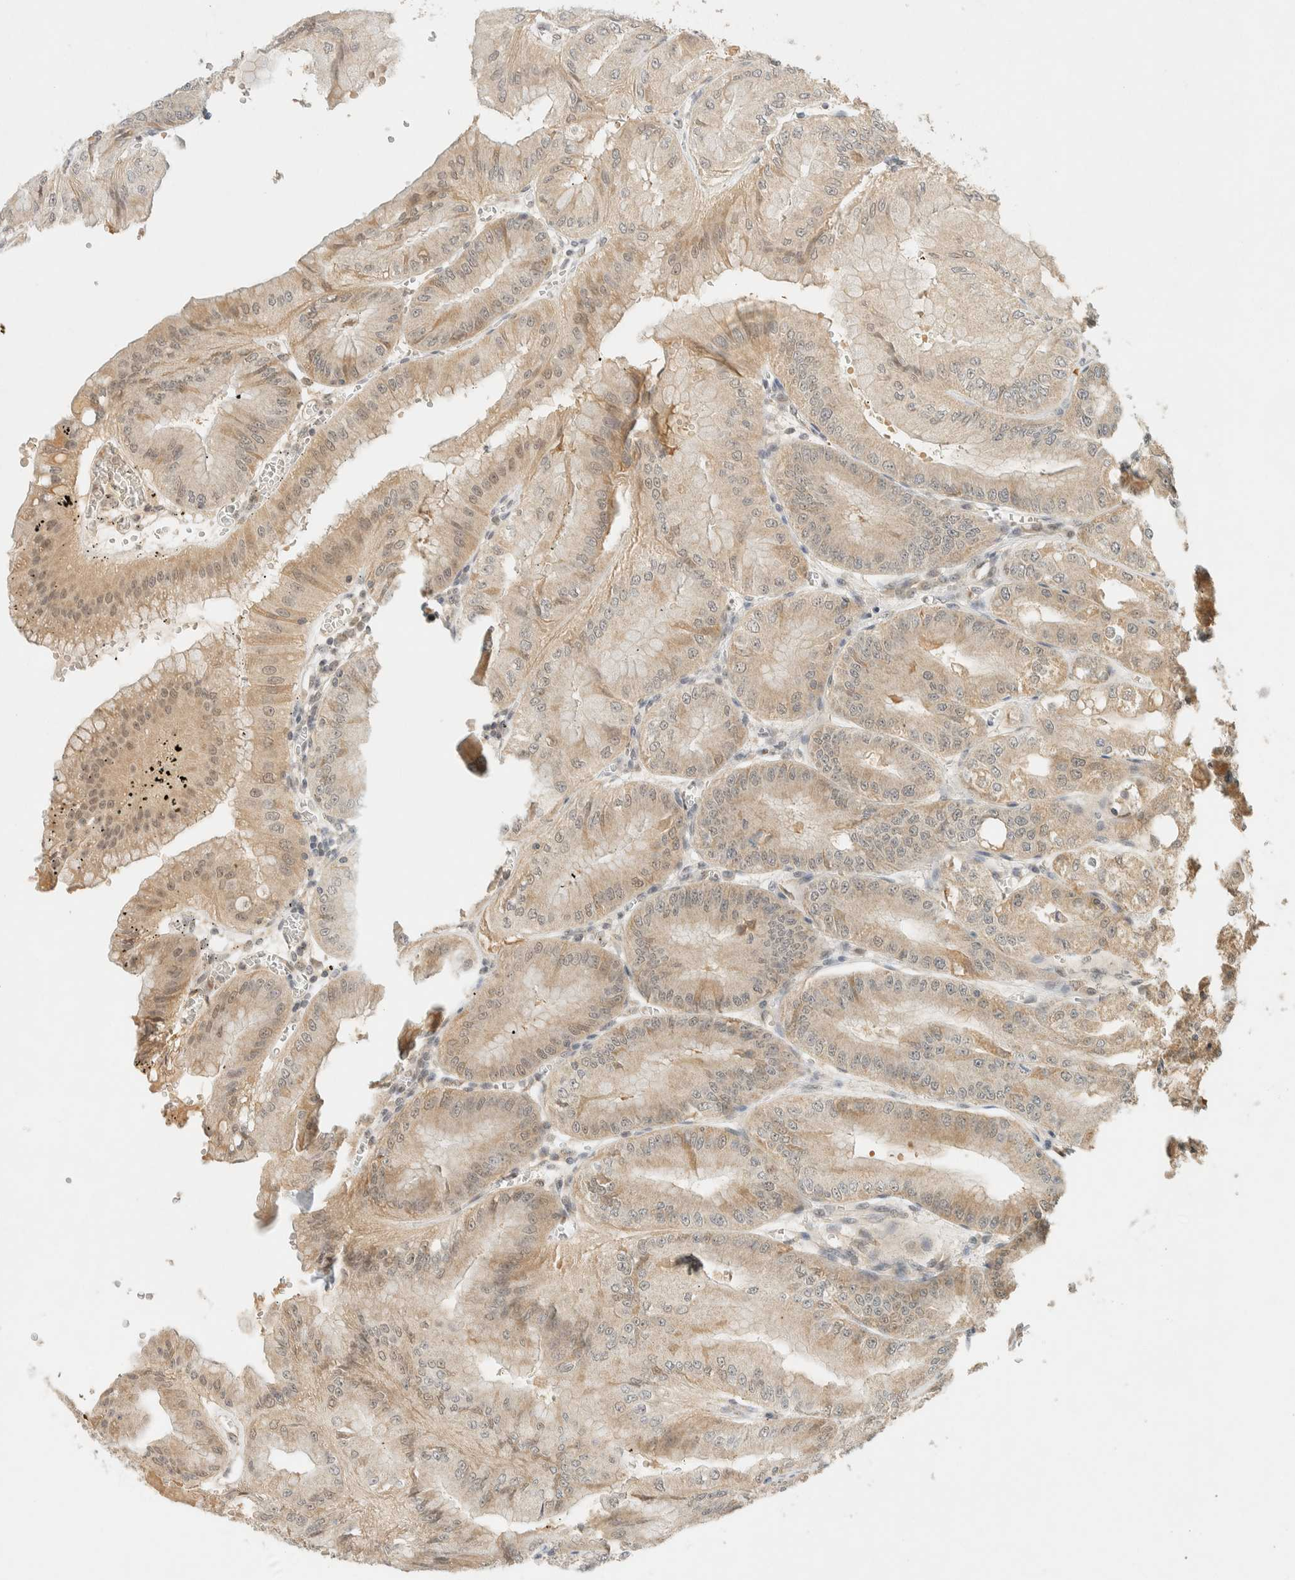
{"staining": {"intensity": "moderate", "quantity": ">75%", "location": "cytoplasmic/membranous"}, "tissue": "stomach", "cell_type": "Glandular cells", "image_type": "normal", "snomed": [{"axis": "morphology", "description": "Normal tissue, NOS"}, {"axis": "topography", "description": "Stomach, lower"}], "caption": "An IHC micrograph of normal tissue is shown. Protein staining in brown labels moderate cytoplasmic/membranous positivity in stomach within glandular cells.", "gene": "KIFAP3", "patient": {"sex": "male", "age": 71}}